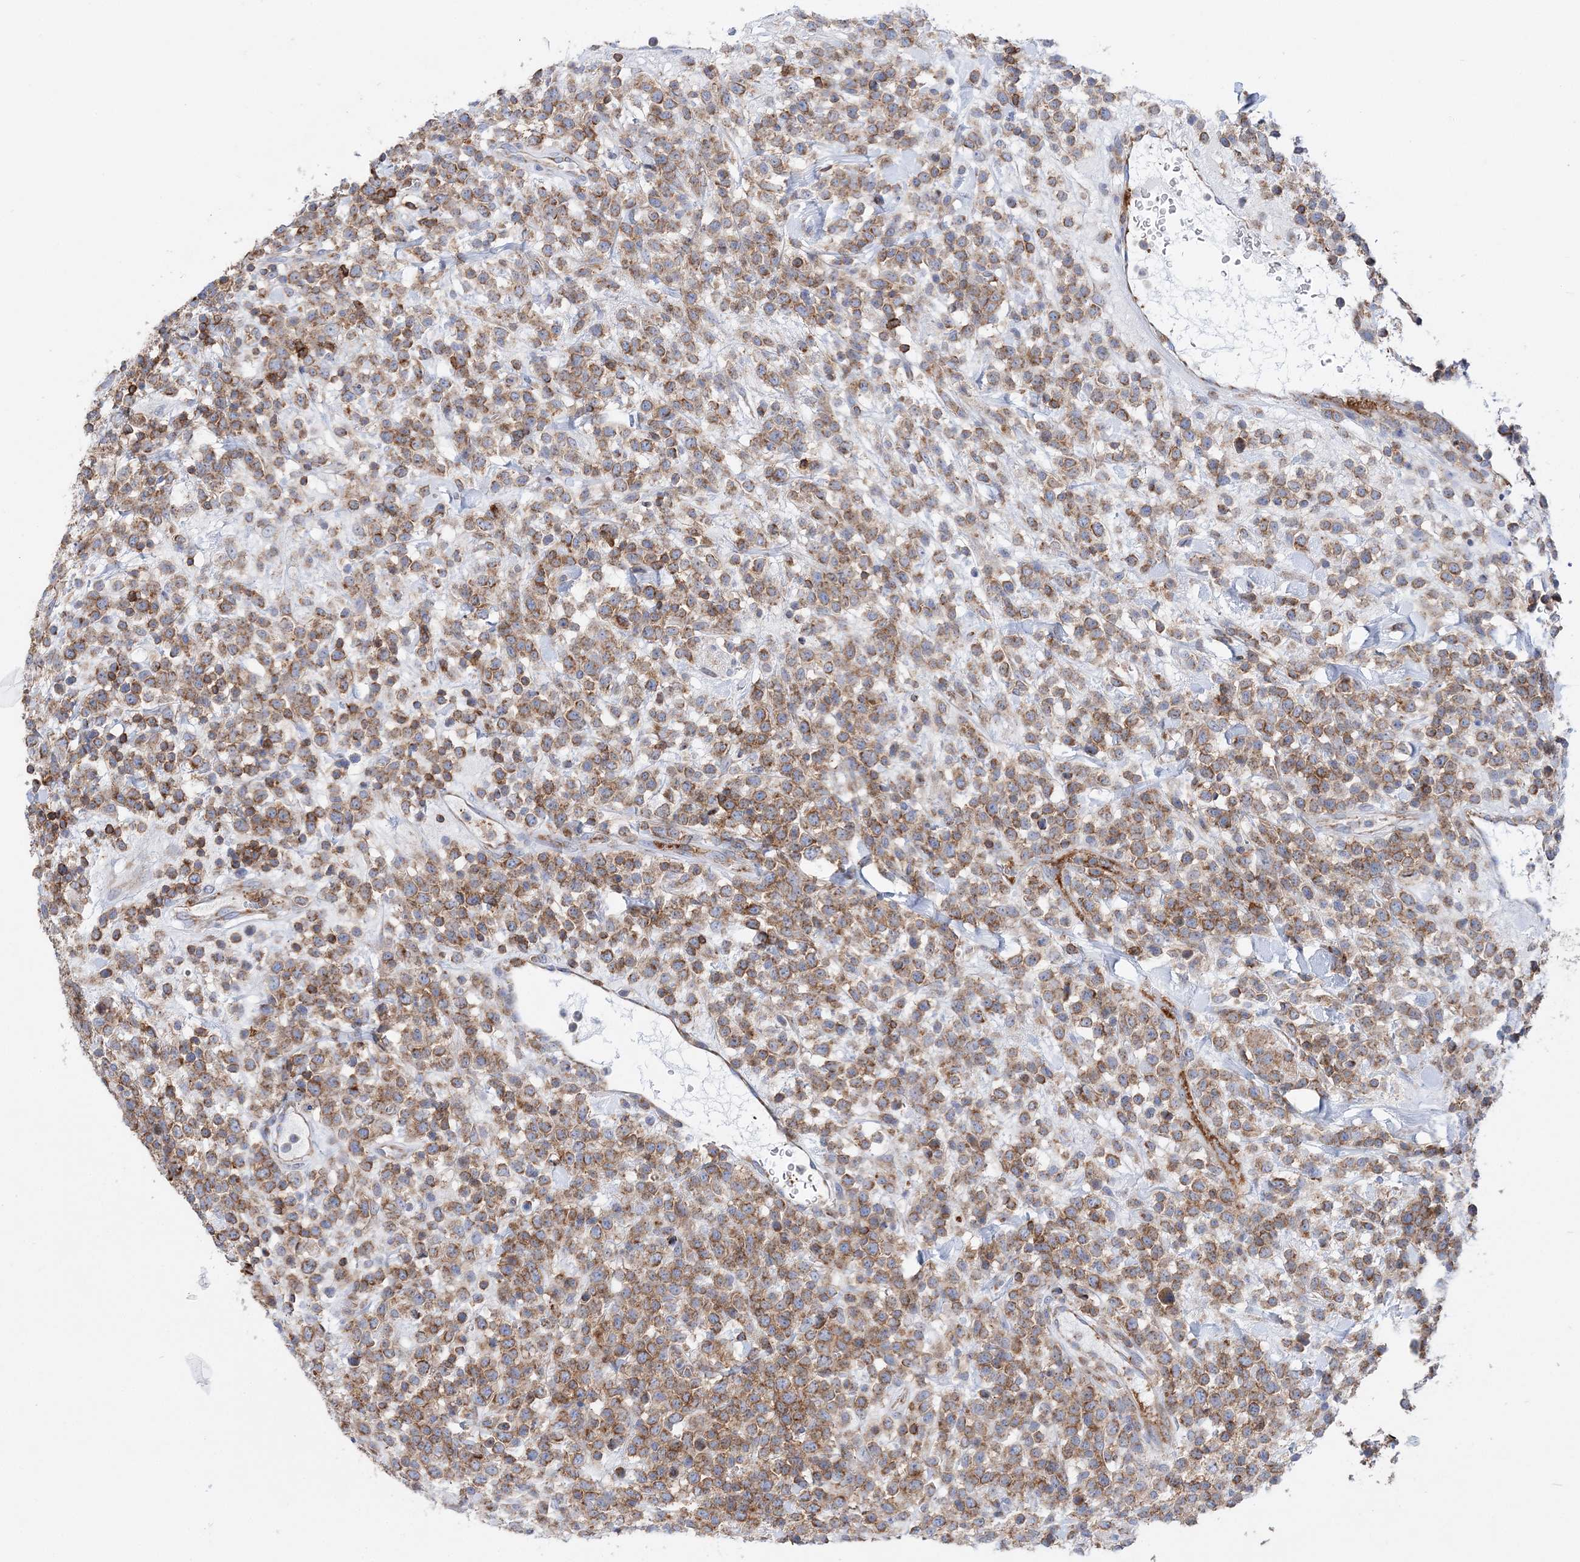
{"staining": {"intensity": "moderate", "quantity": ">75%", "location": "cytoplasmic/membranous"}, "tissue": "lymphoma", "cell_type": "Tumor cells", "image_type": "cancer", "snomed": [{"axis": "morphology", "description": "Malignant lymphoma, non-Hodgkin's type, High grade"}, {"axis": "topography", "description": "Colon"}], "caption": "High-grade malignant lymphoma, non-Hodgkin's type tissue shows moderate cytoplasmic/membranous positivity in approximately >75% of tumor cells, visualized by immunohistochemistry.", "gene": "TTC32", "patient": {"sex": "female", "age": 53}}